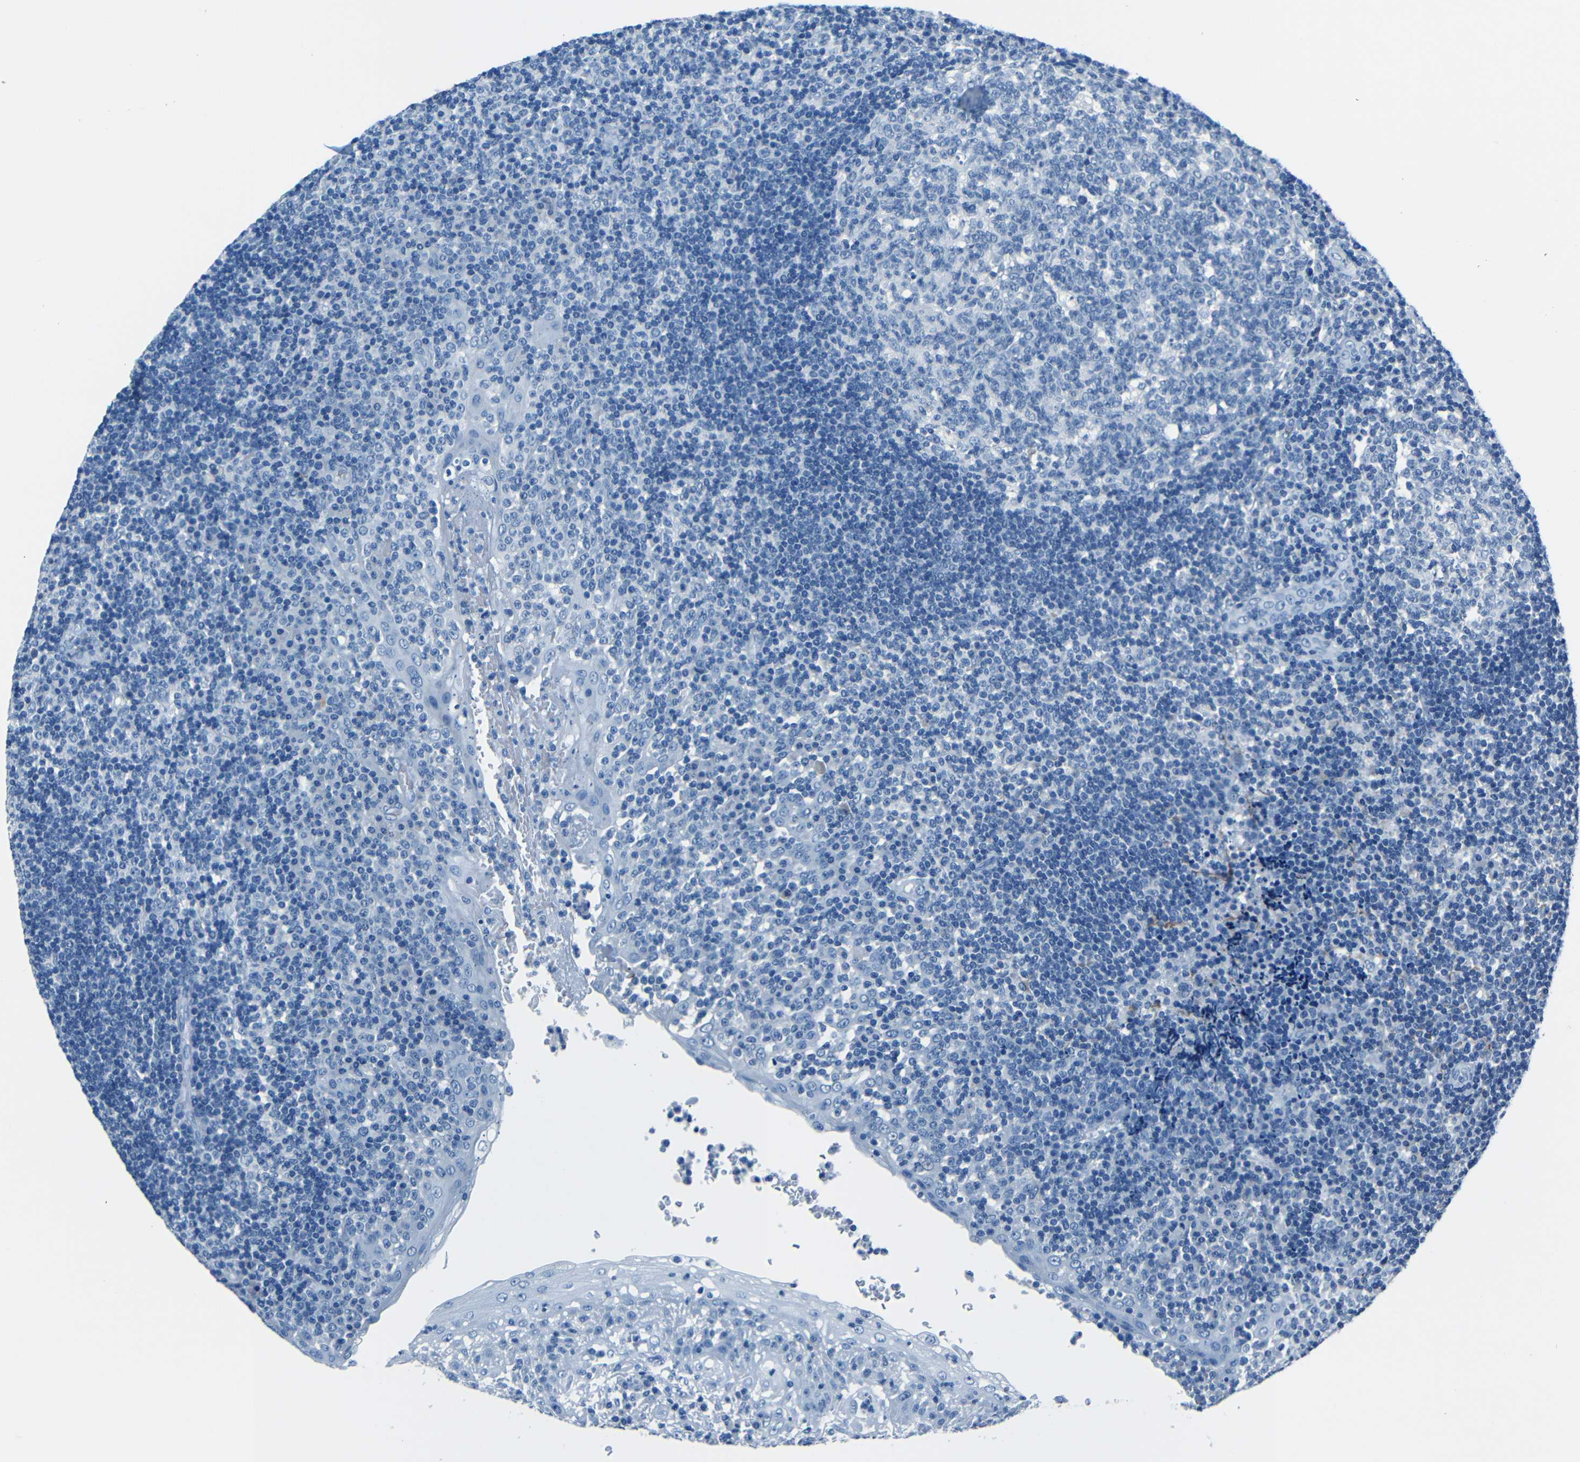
{"staining": {"intensity": "negative", "quantity": "none", "location": "none"}, "tissue": "tonsil", "cell_type": "Germinal center cells", "image_type": "normal", "snomed": [{"axis": "morphology", "description": "Normal tissue, NOS"}, {"axis": "topography", "description": "Tonsil"}], "caption": "The histopathology image shows no significant staining in germinal center cells of tonsil.", "gene": "FBN2", "patient": {"sex": "female", "age": 40}}